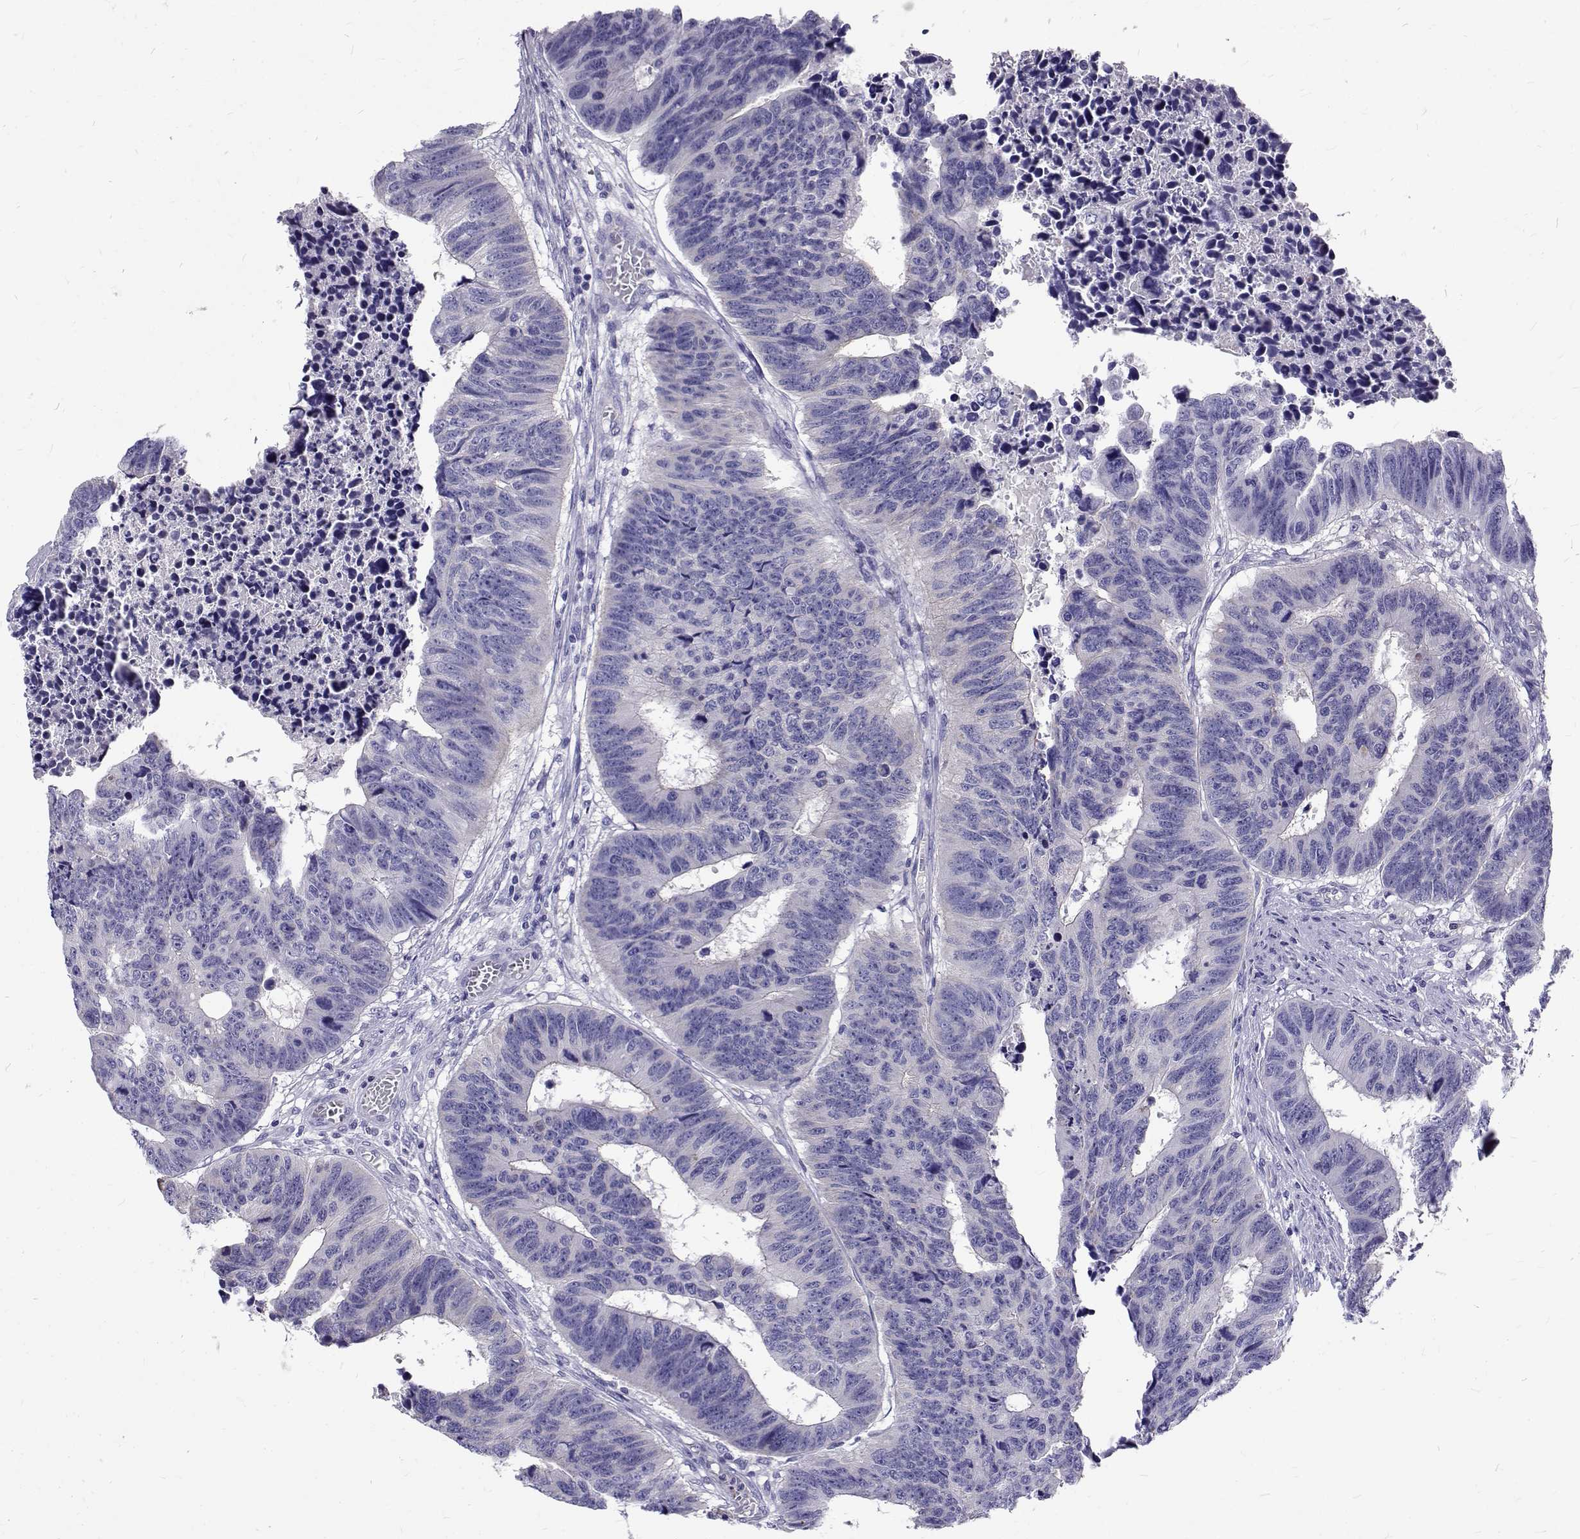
{"staining": {"intensity": "negative", "quantity": "none", "location": "none"}, "tissue": "colorectal cancer", "cell_type": "Tumor cells", "image_type": "cancer", "snomed": [{"axis": "morphology", "description": "Adenocarcinoma, NOS"}, {"axis": "topography", "description": "Rectum"}], "caption": "An IHC photomicrograph of adenocarcinoma (colorectal) is shown. There is no staining in tumor cells of adenocarcinoma (colorectal).", "gene": "IGSF1", "patient": {"sex": "female", "age": 85}}